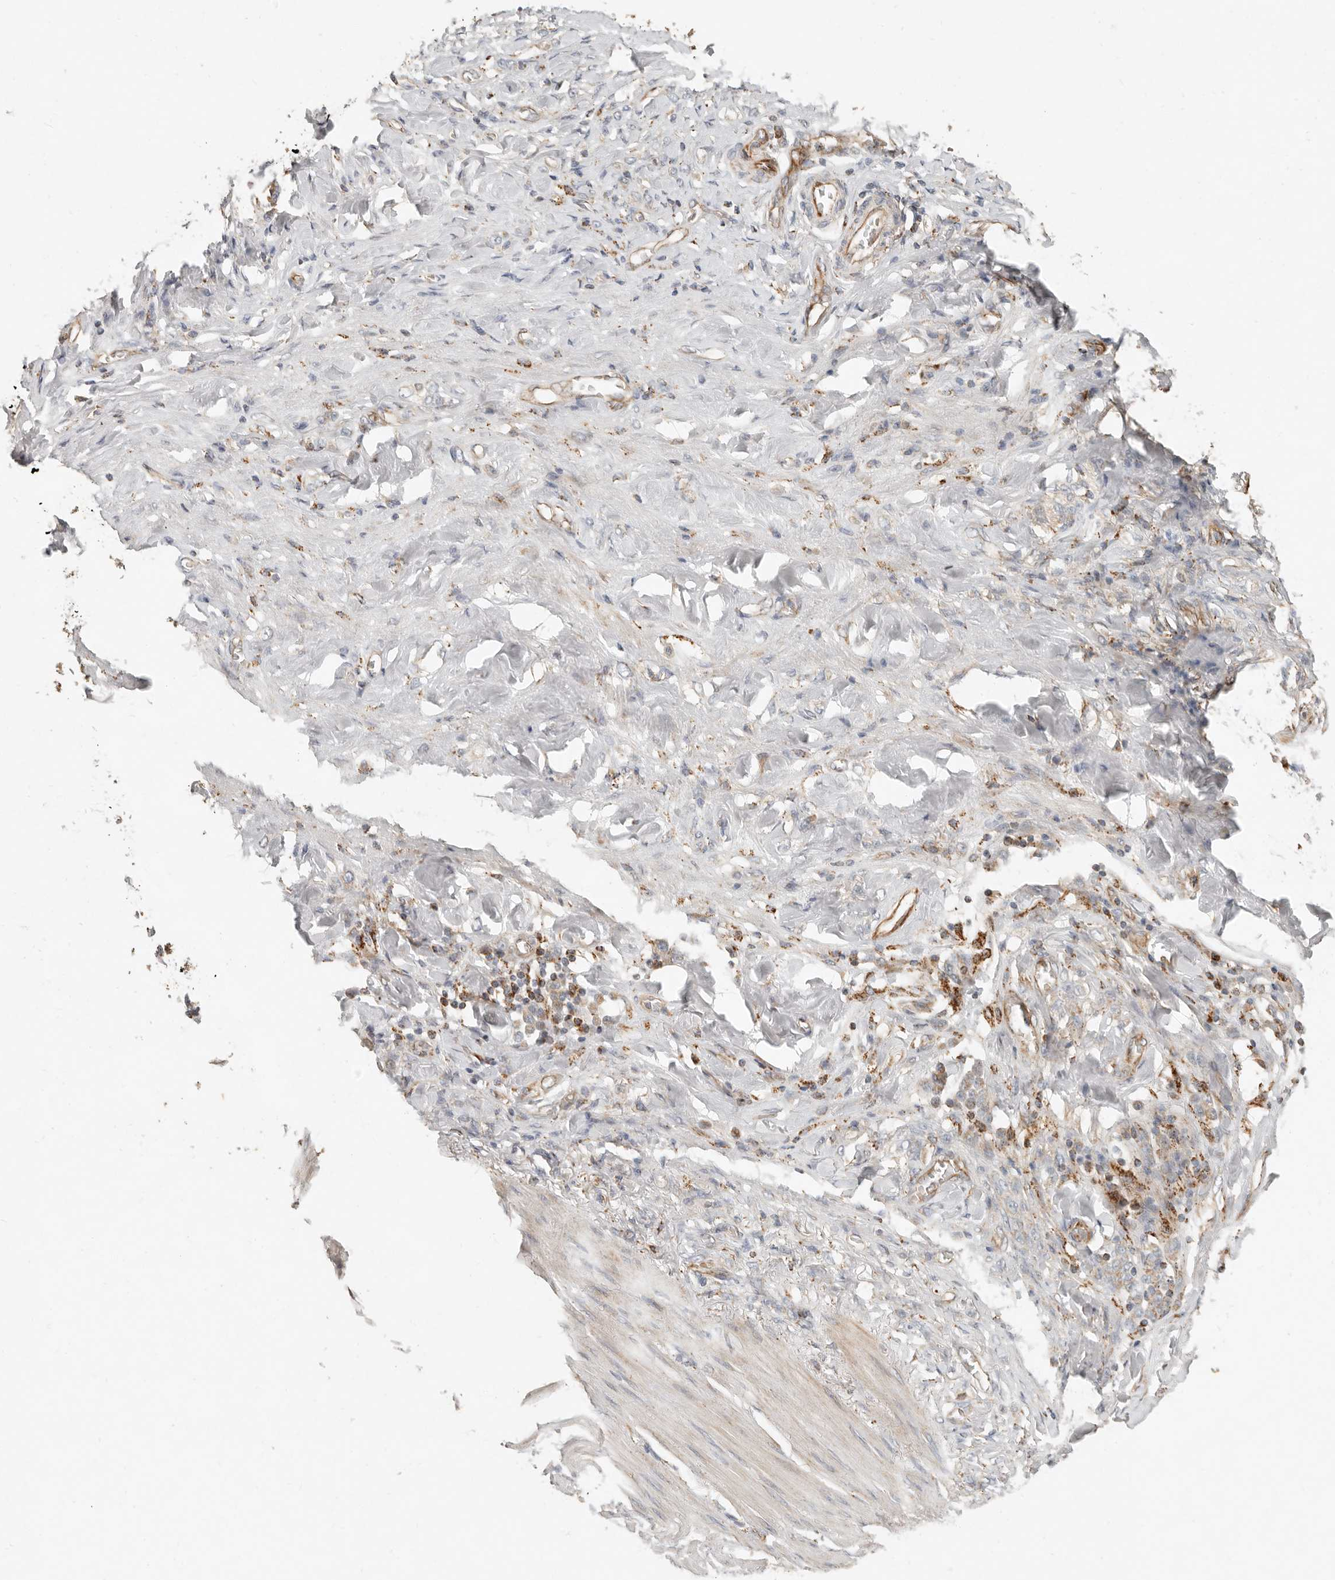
{"staining": {"intensity": "negative", "quantity": "none", "location": "none"}, "tissue": "stomach cancer", "cell_type": "Tumor cells", "image_type": "cancer", "snomed": [{"axis": "morphology", "description": "Normal tissue, NOS"}, {"axis": "morphology", "description": "Adenocarcinoma, NOS"}, {"axis": "topography", "description": "Stomach"}], "caption": "The immunohistochemistry (IHC) image has no significant expression in tumor cells of stomach cancer (adenocarcinoma) tissue.", "gene": "ARHGEF10L", "patient": {"sex": "male", "age": 82}}